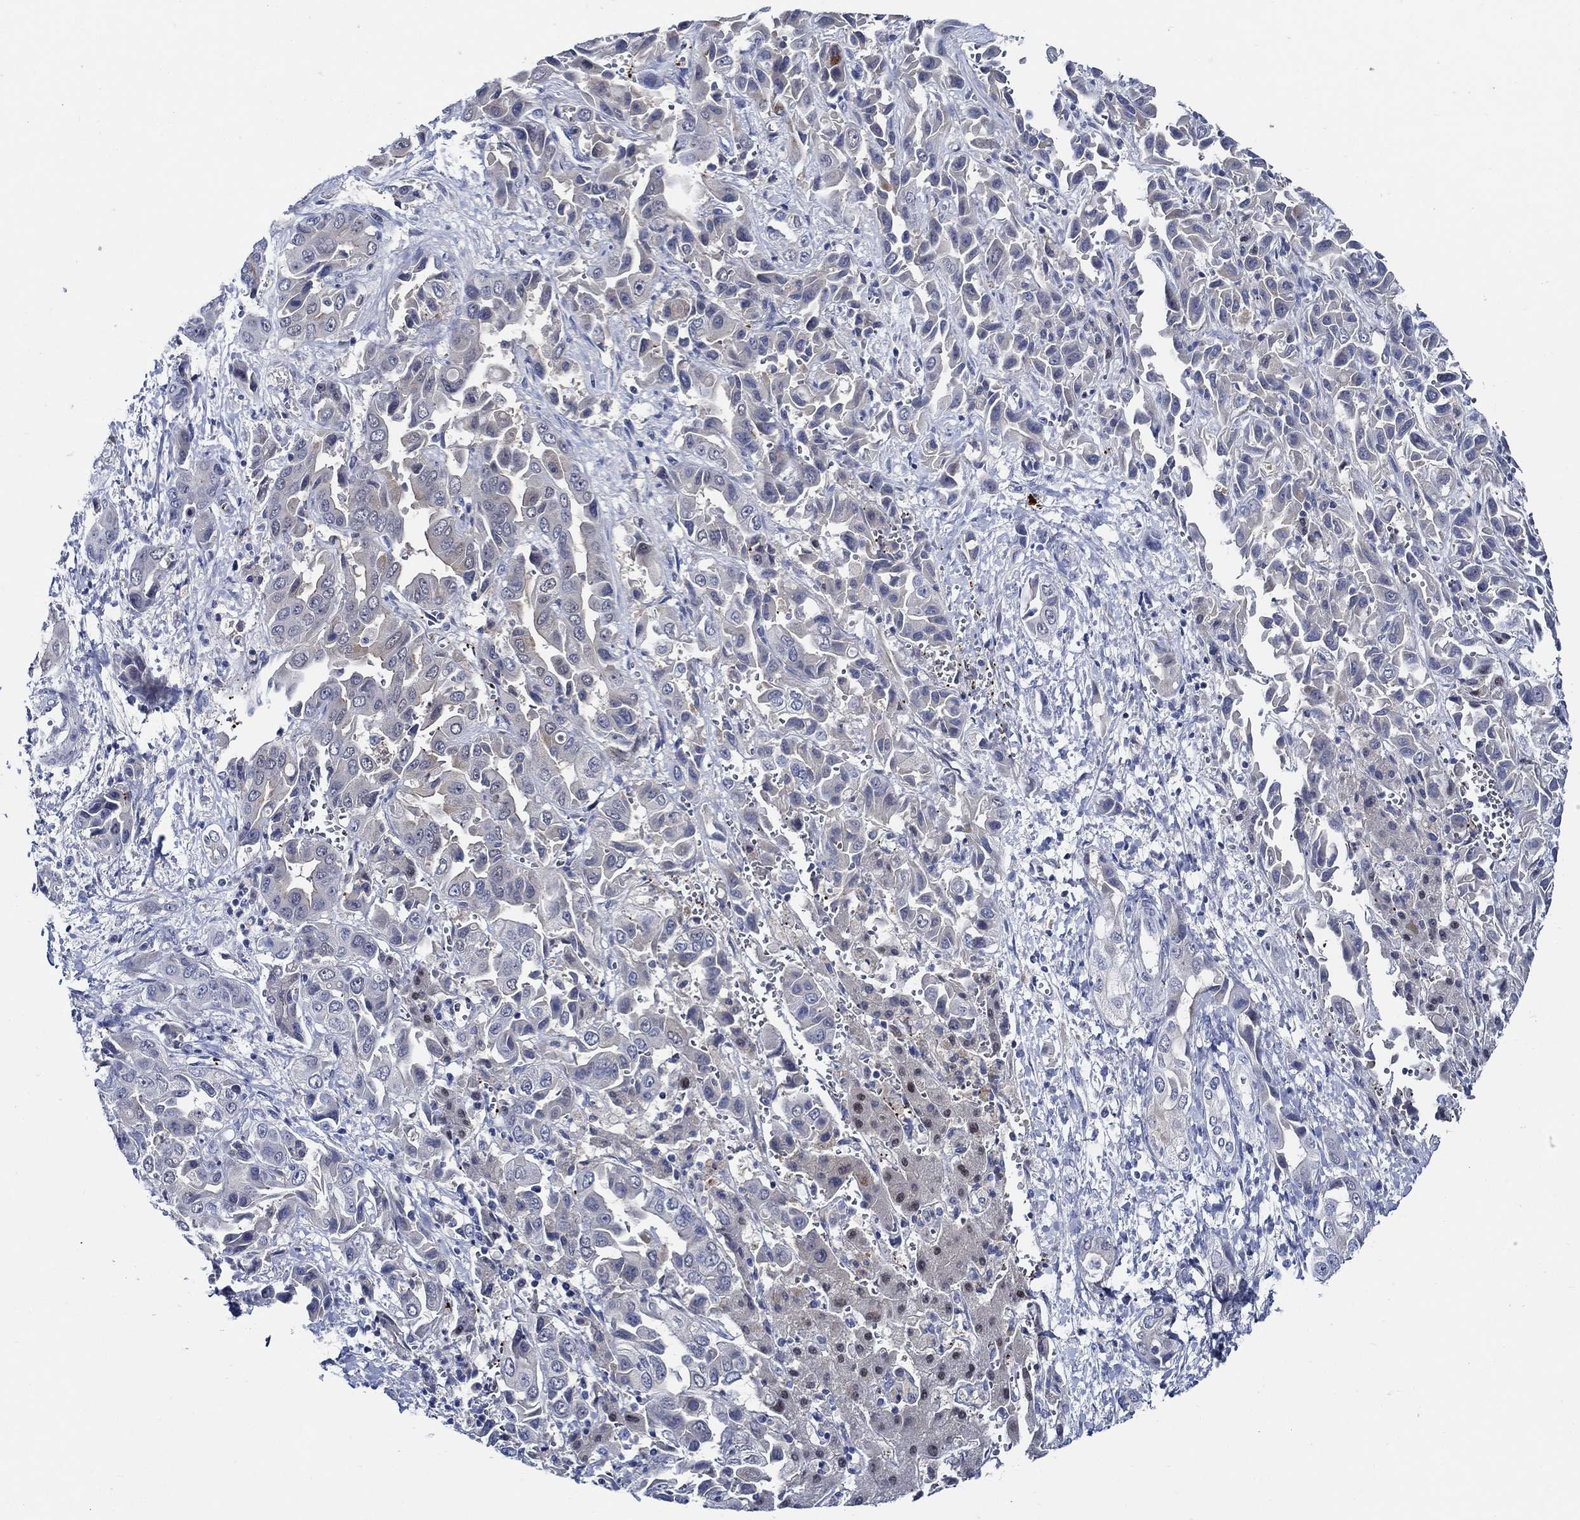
{"staining": {"intensity": "weak", "quantity": "<25%", "location": "cytoplasmic/membranous"}, "tissue": "liver cancer", "cell_type": "Tumor cells", "image_type": "cancer", "snomed": [{"axis": "morphology", "description": "Cholangiocarcinoma"}, {"axis": "topography", "description": "Liver"}], "caption": "This is a image of immunohistochemistry (IHC) staining of liver cancer, which shows no staining in tumor cells.", "gene": "ALOX12", "patient": {"sex": "female", "age": 52}}